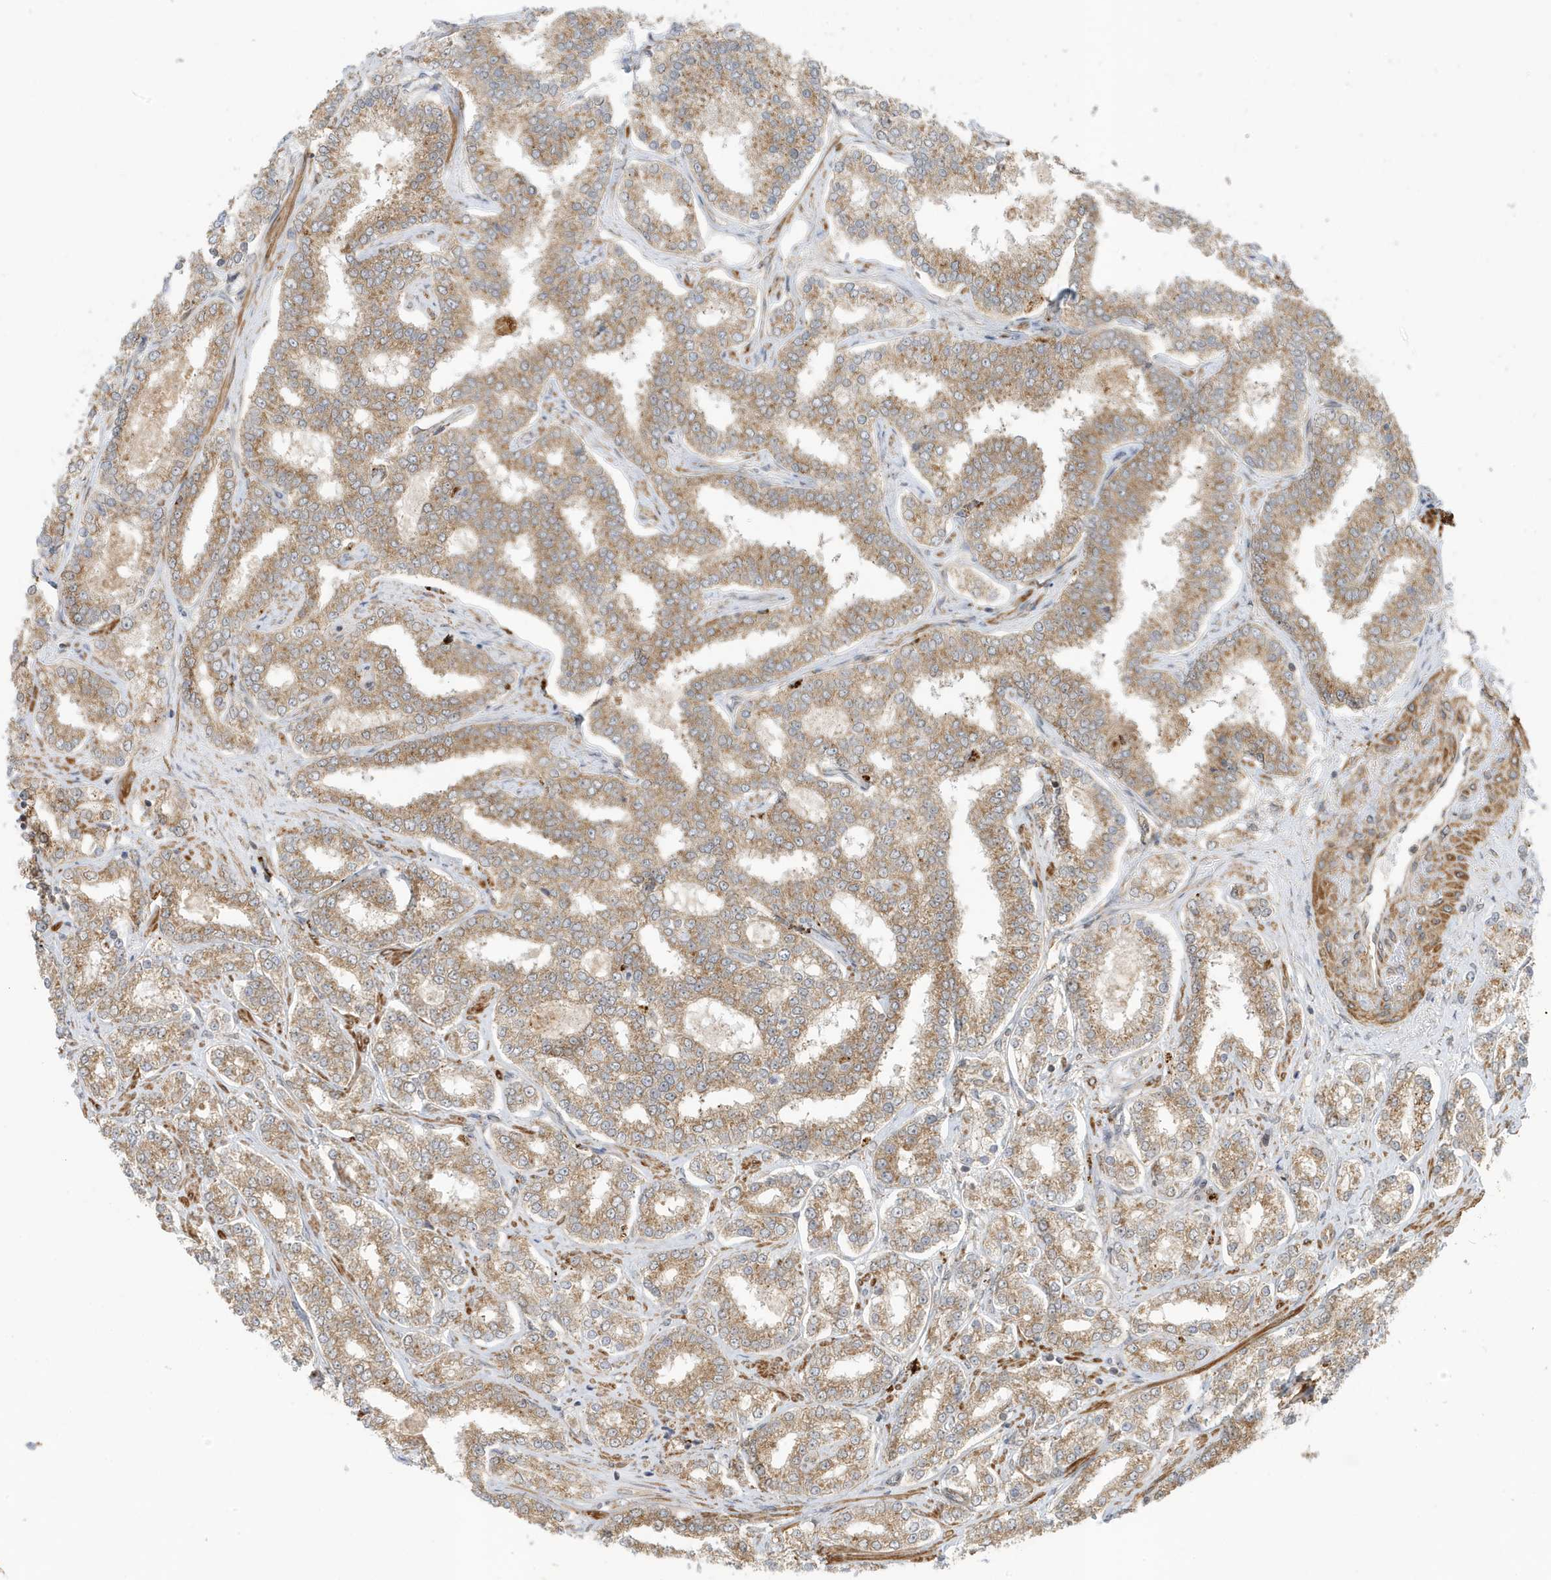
{"staining": {"intensity": "moderate", "quantity": ">75%", "location": "cytoplasmic/membranous"}, "tissue": "prostate cancer", "cell_type": "Tumor cells", "image_type": "cancer", "snomed": [{"axis": "morphology", "description": "Normal tissue, NOS"}, {"axis": "morphology", "description": "Adenocarcinoma, High grade"}, {"axis": "topography", "description": "Prostate"}], "caption": "Protein expression by immunohistochemistry displays moderate cytoplasmic/membranous expression in approximately >75% of tumor cells in prostate adenocarcinoma (high-grade).", "gene": "DHX36", "patient": {"sex": "male", "age": 83}}